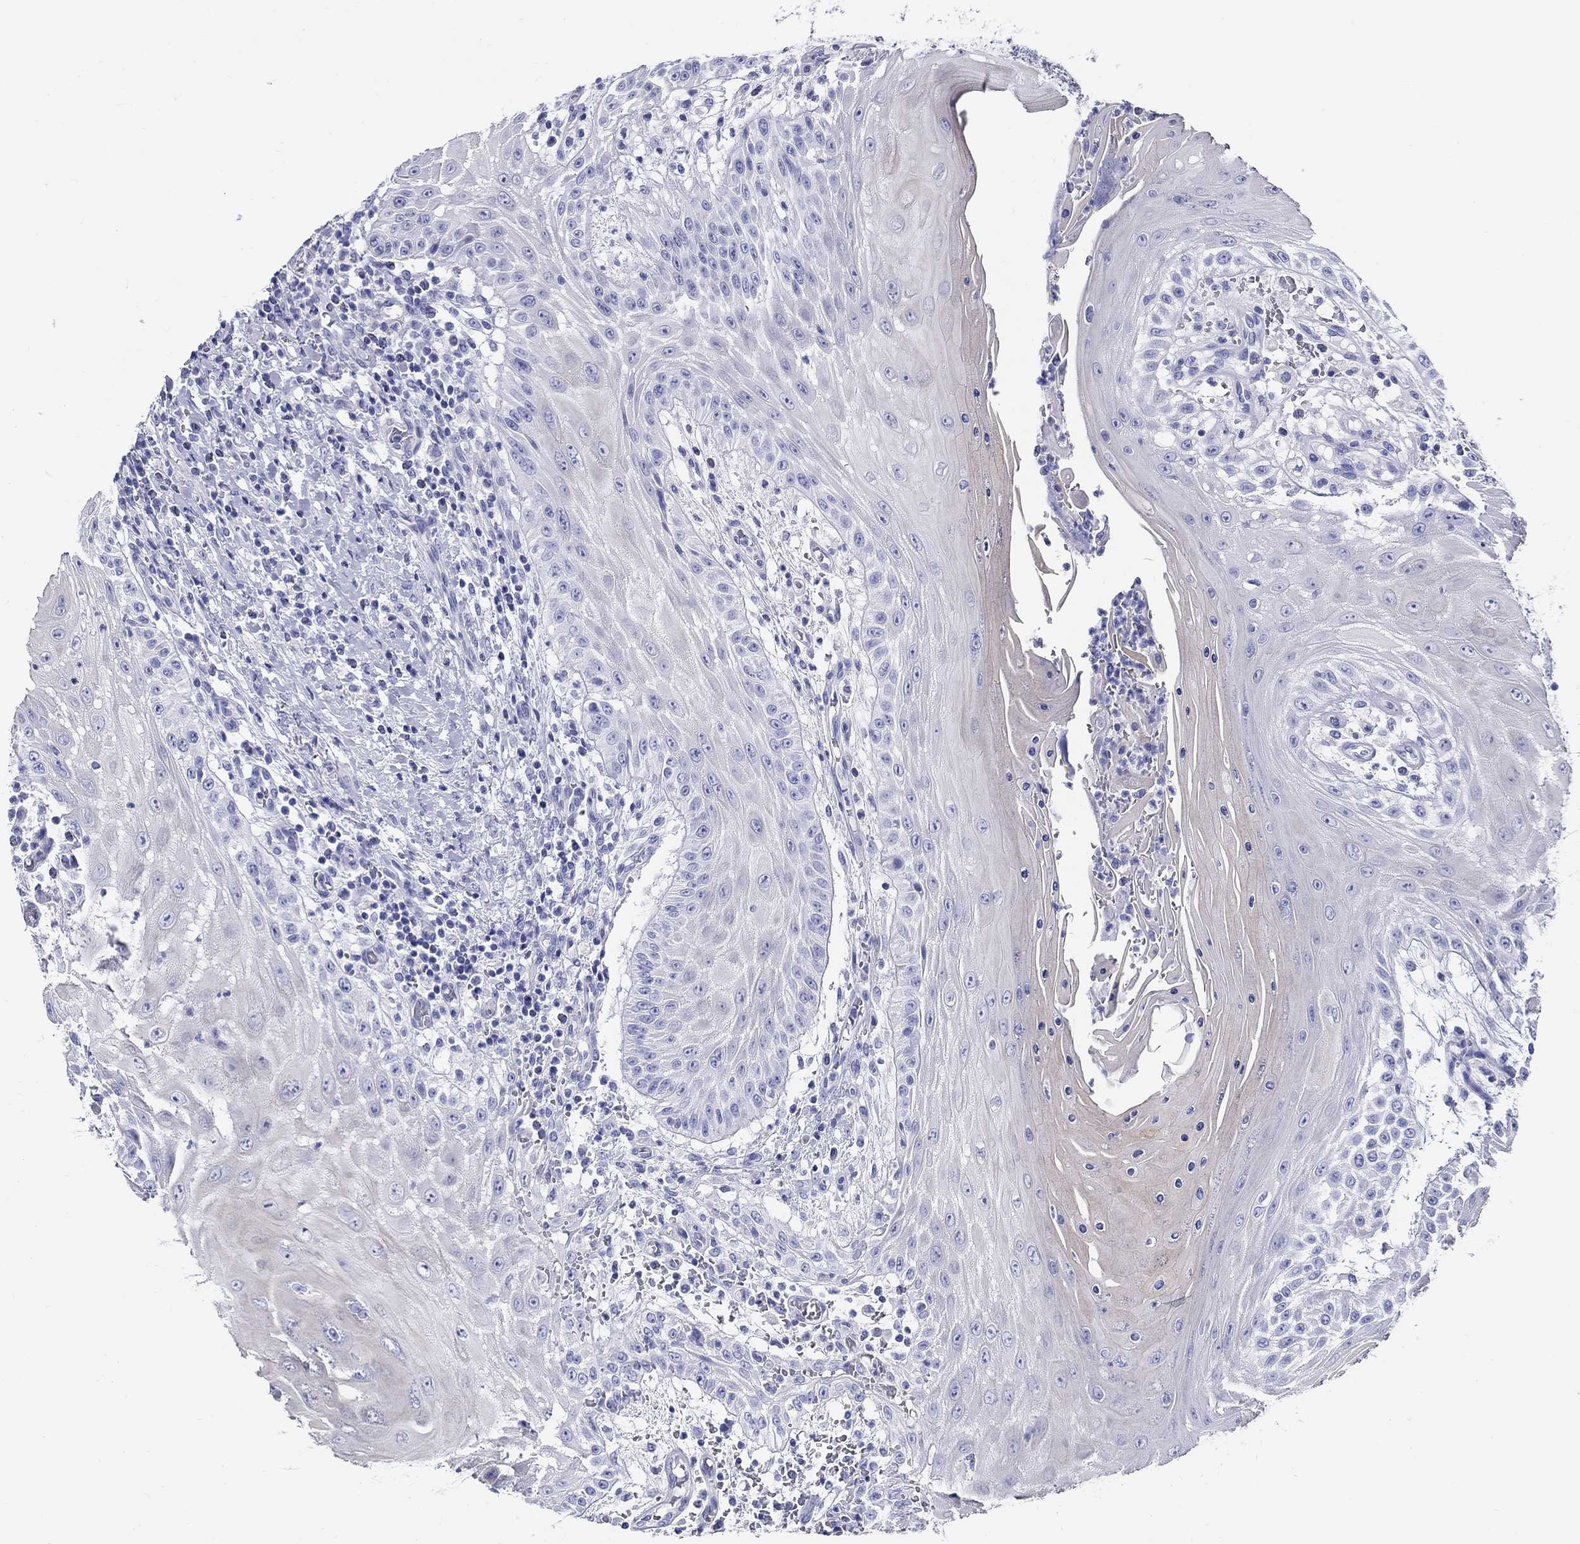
{"staining": {"intensity": "negative", "quantity": "none", "location": "none"}, "tissue": "head and neck cancer", "cell_type": "Tumor cells", "image_type": "cancer", "snomed": [{"axis": "morphology", "description": "Squamous cell carcinoma, NOS"}, {"axis": "topography", "description": "Oral tissue"}, {"axis": "topography", "description": "Head-Neck"}], "caption": "A micrograph of head and neck cancer stained for a protein displays no brown staining in tumor cells. (DAB immunohistochemistry visualized using brightfield microscopy, high magnification).", "gene": "CRYGS", "patient": {"sex": "male", "age": 58}}